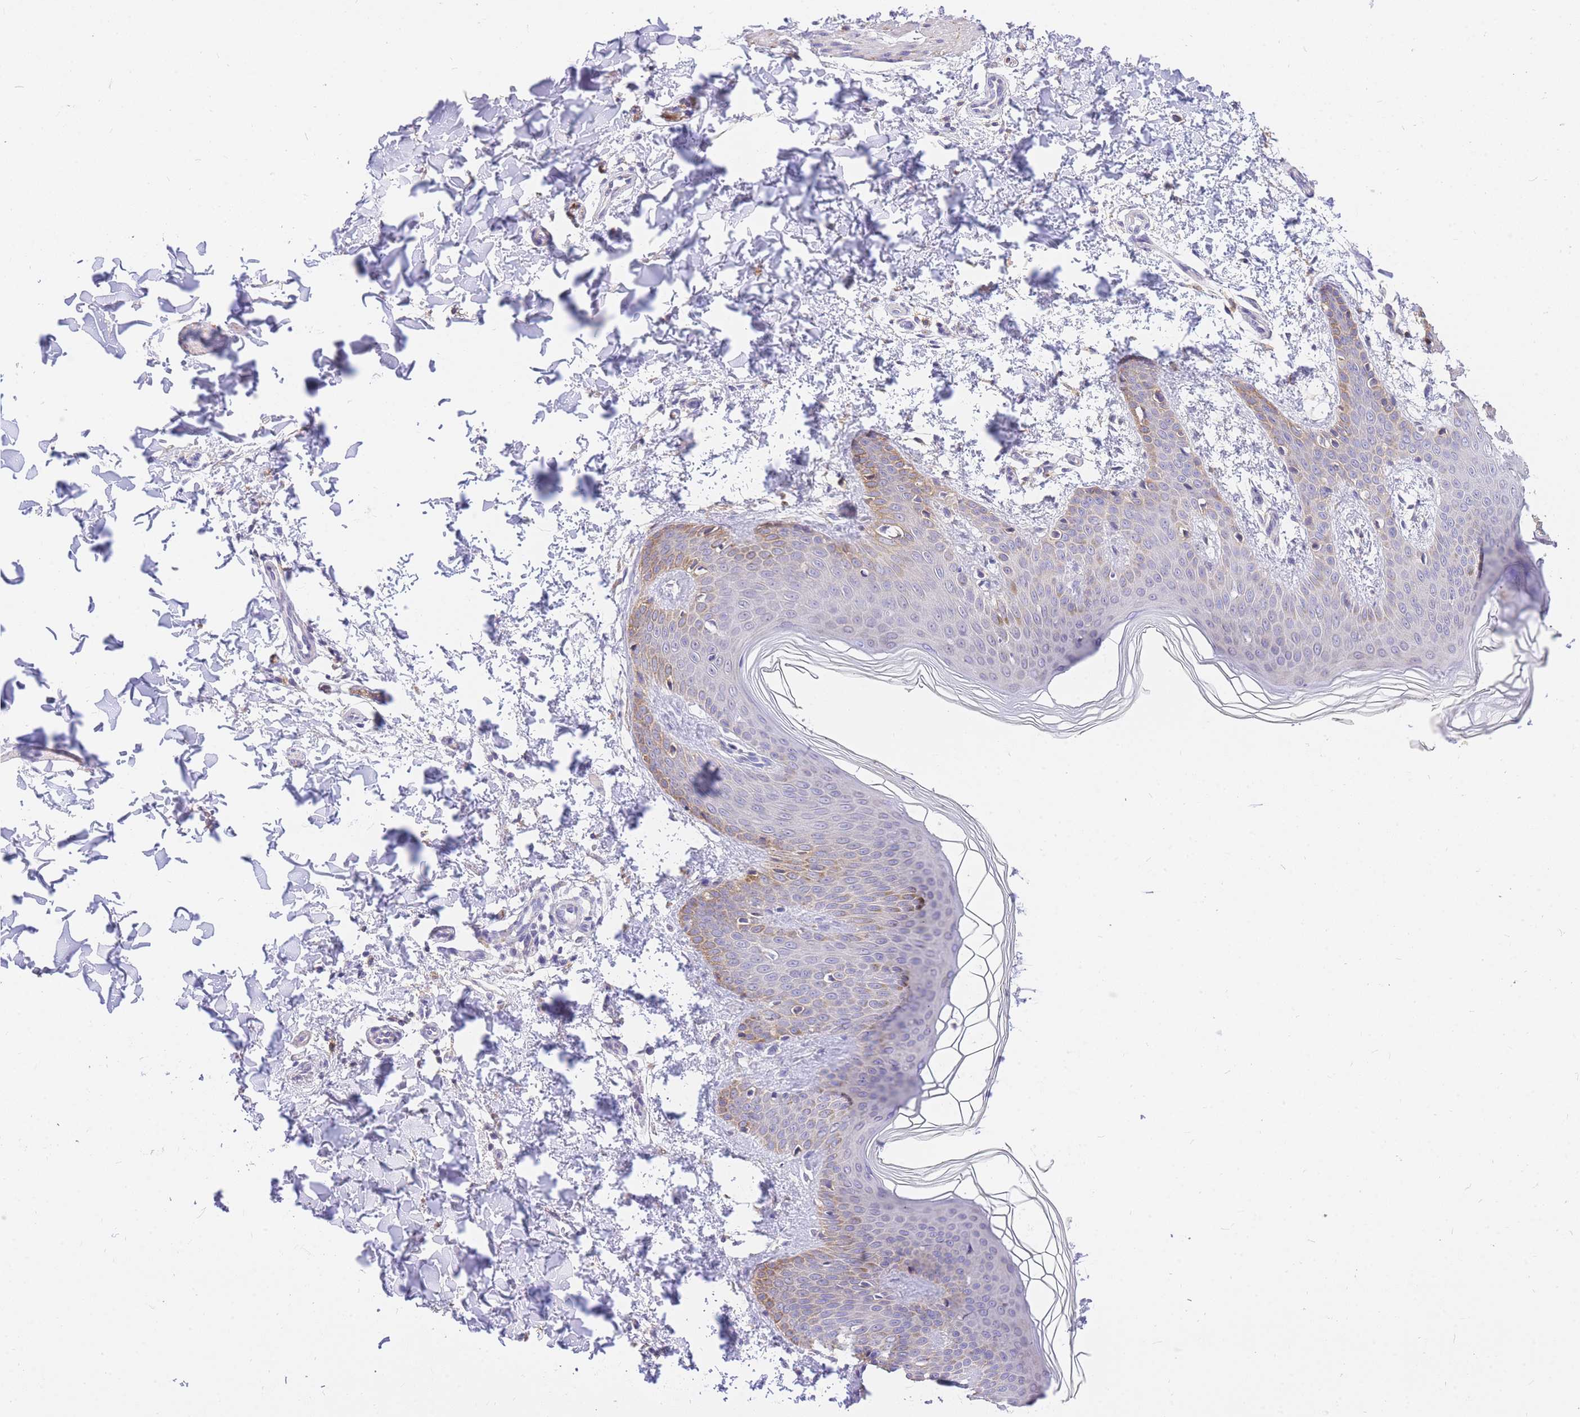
{"staining": {"intensity": "negative", "quantity": "none", "location": "none"}, "tissue": "skin", "cell_type": "Fibroblasts", "image_type": "normal", "snomed": [{"axis": "morphology", "description": "Normal tissue, NOS"}, {"axis": "topography", "description": "Skin"}], "caption": "Immunohistochemistry (IHC) photomicrograph of benign human skin stained for a protein (brown), which displays no positivity in fibroblasts.", "gene": "C2orf88", "patient": {"sex": "male", "age": 36}}